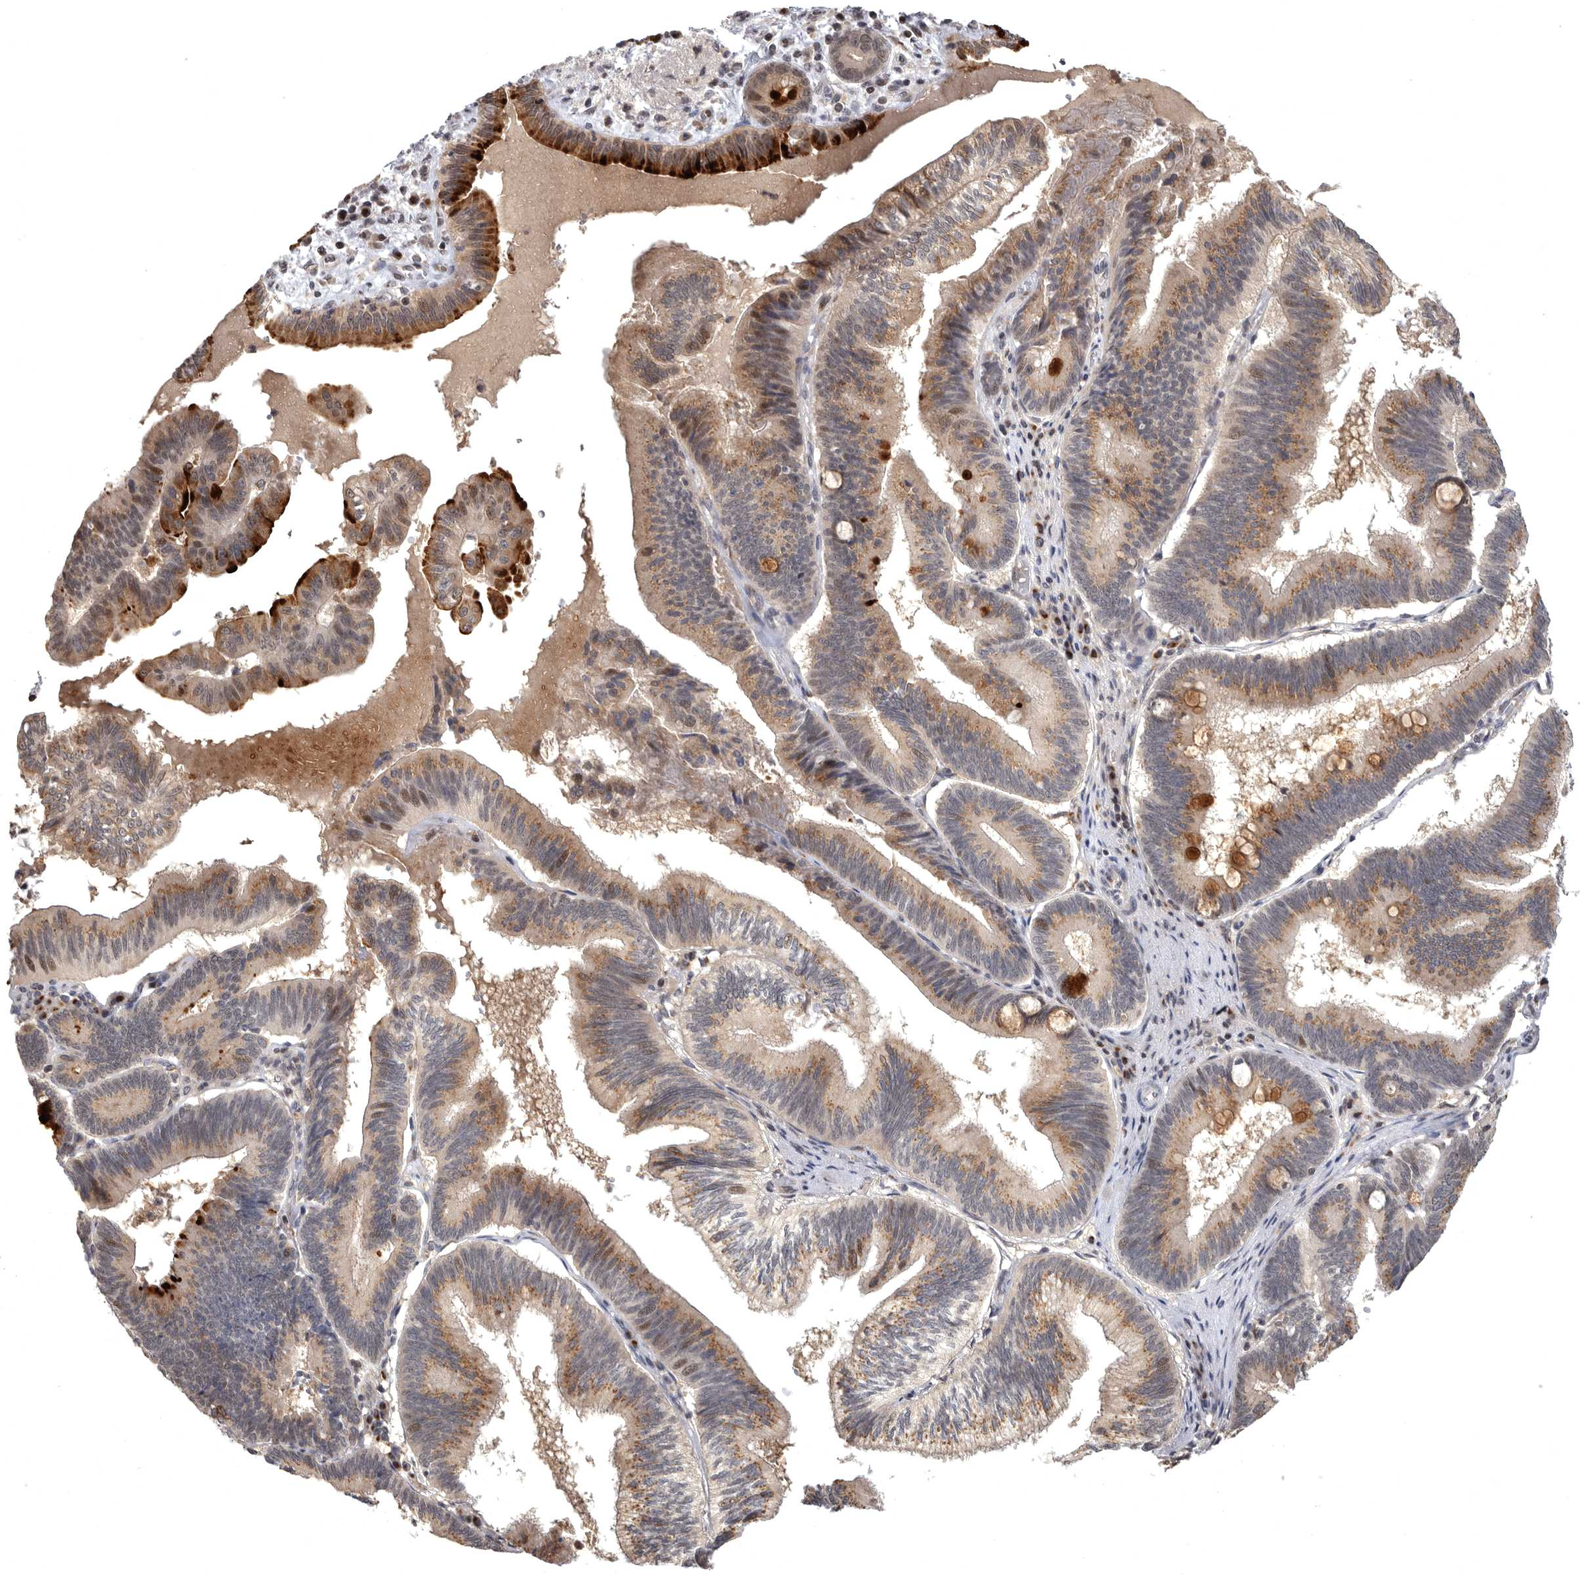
{"staining": {"intensity": "moderate", "quantity": ">75%", "location": "cytoplasmic/membranous"}, "tissue": "pancreatic cancer", "cell_type": "Tumor cells", "image_type": "cancer", "snomed": [{"axis": "morphology", "description": "Adenocarcinoma, NOS"}, {"axis": "topography", "description": "Pancreas"}], "caption": "This is an image of immunohistochemistry (IHC) staining of pancreatic adenocarcinoma, which shows moderate positivity in the cytoplasmic/membranous of tumor cells.", "gene": "MAN2A1", "patient": {"sex": "male", "age": 82}}